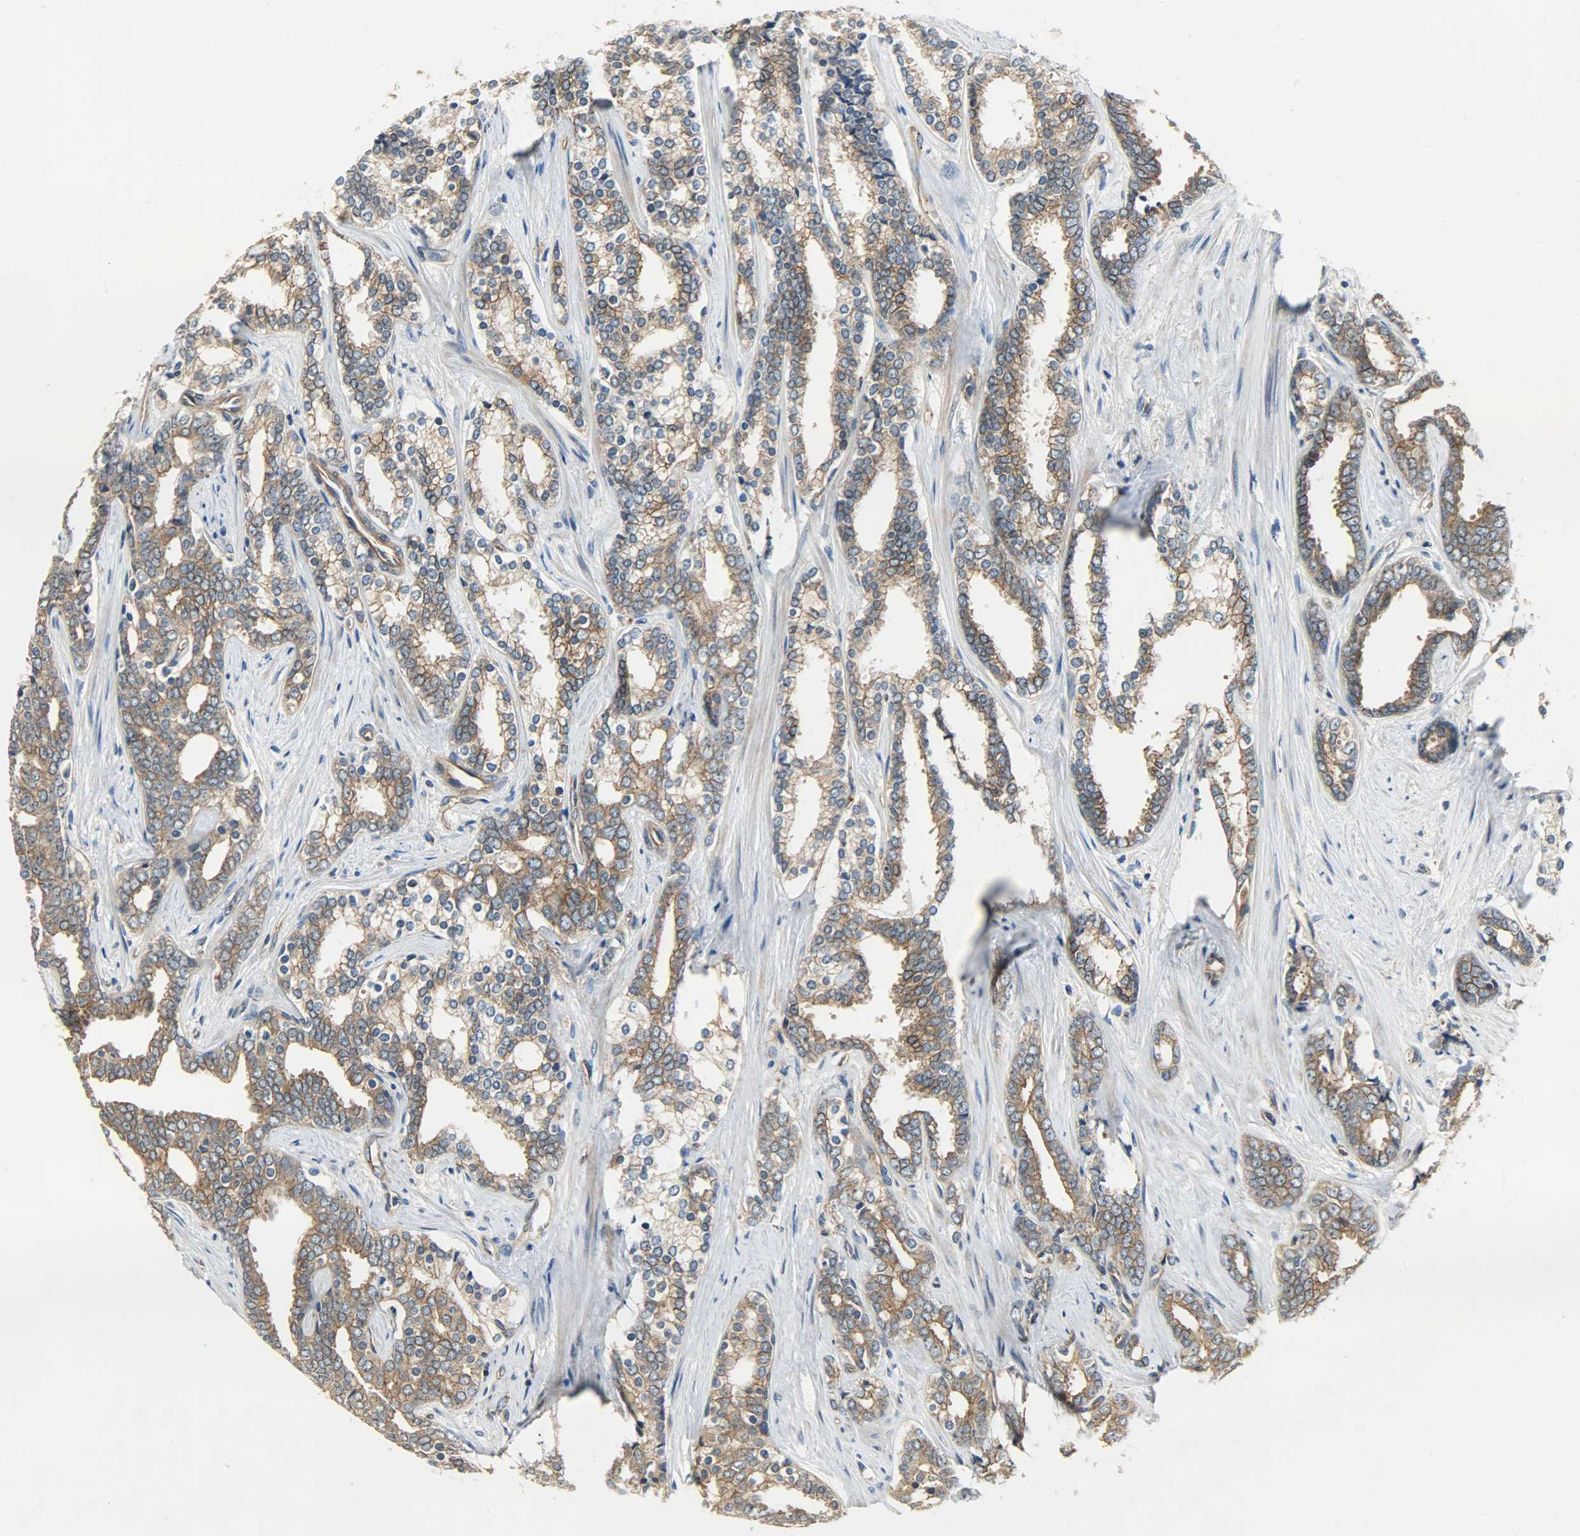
{"staining": {"intensity": "moderate", "quantity": ">75%", "location": "cytoplasmic/membranous"}, "tissue": "prostate cancer", "cell_type": "Tumor cells", "image_type": "cancer", "snomed": [{"axis": "morphology", "description": "Adenocarcinoma, High grade"}, {"axis": "topography", "description": "Prostate"}], "caption": "A brown stain shows moderate cytoplasmic/membranous expression of a protein in human high-grade adenocarcinoma (prostate) tumor cells.", "gene": "KIAA1217", "patient": {"sex": "male", "age": 67}}